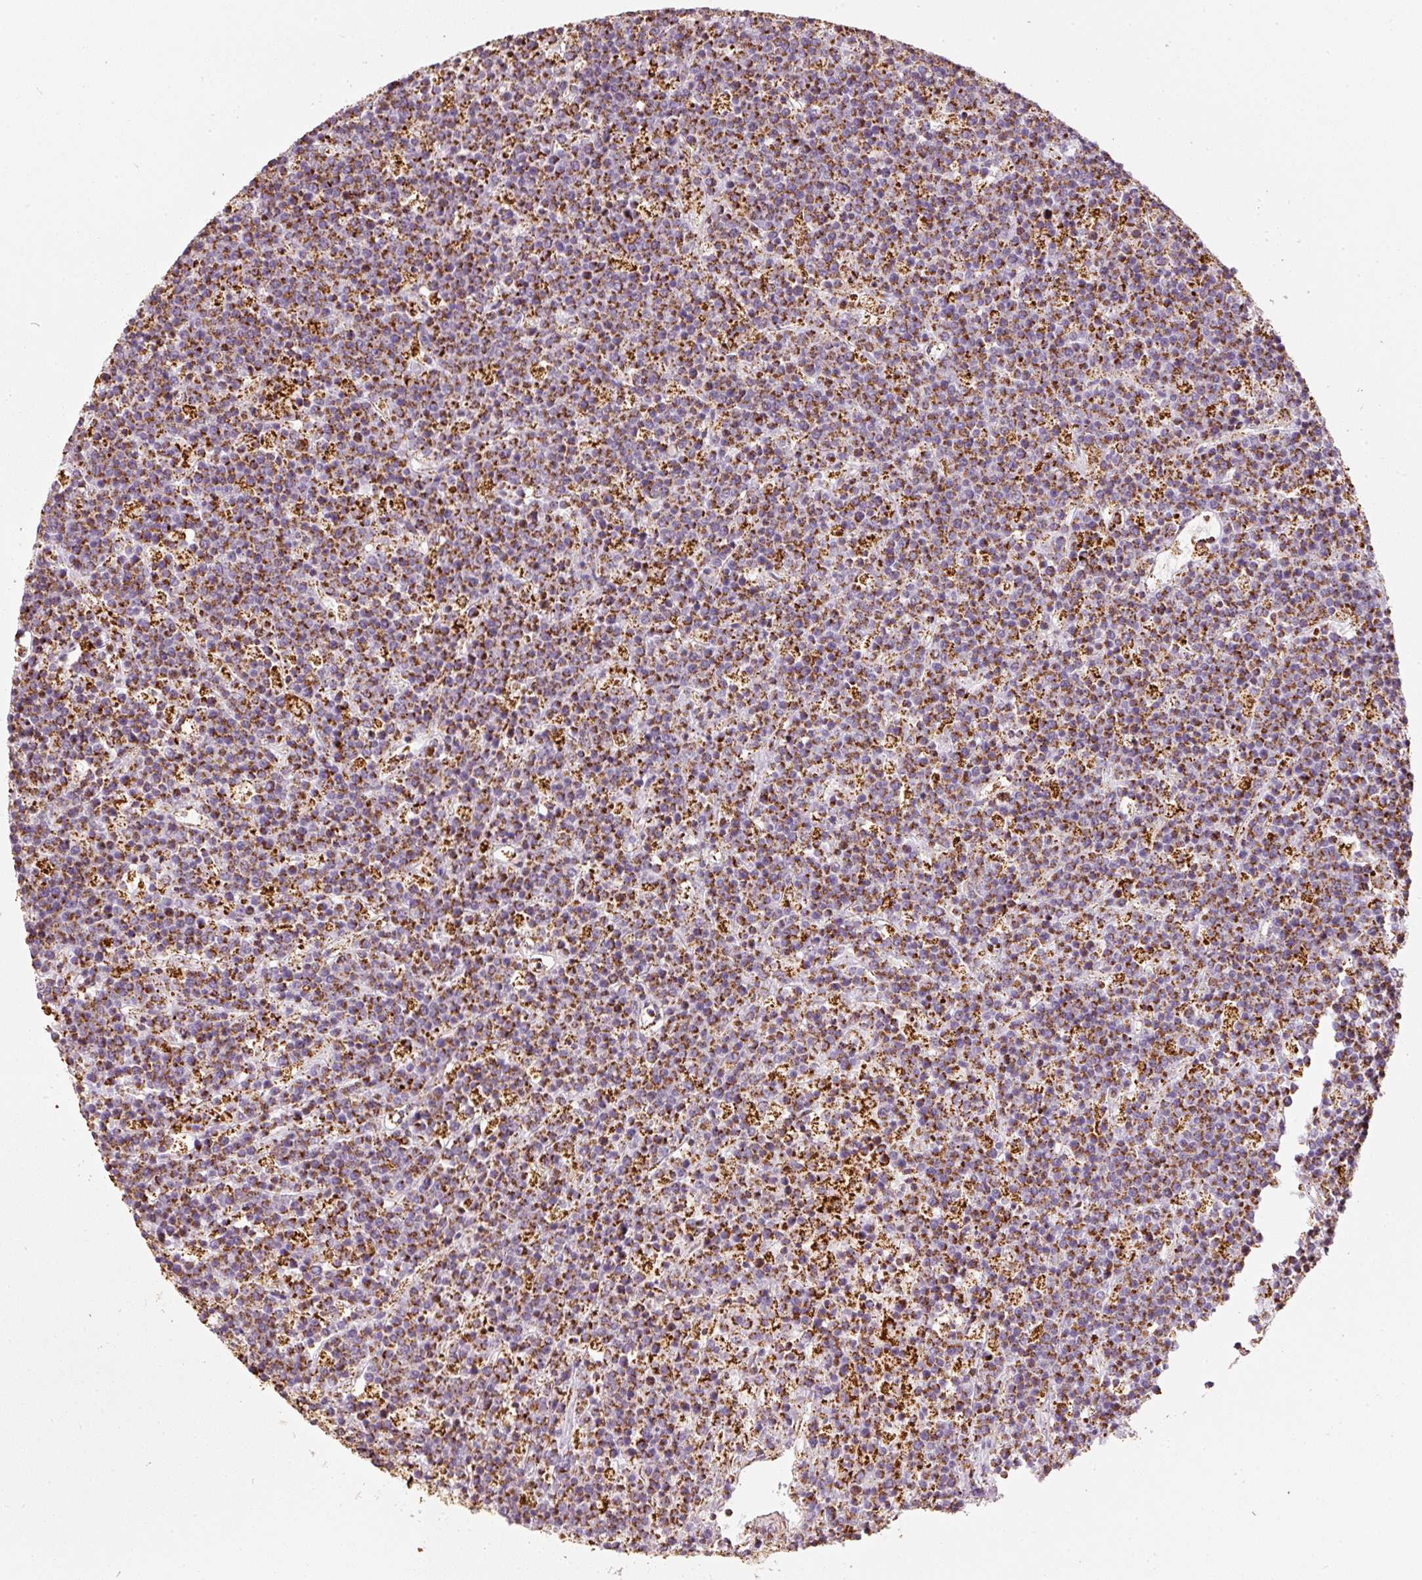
{"staining": {"intensity": "strong", "quantity": ">75%", "location": "cytoplasmic/membranous"}, "tissue": "lymphoma", "cell_type": "Tumor cells", "image_type": "cancer", "snomed": [{"axis": "morphology", "description": "Malignant lymphoma, non-Hodgkin's type, High grade"}, {"axis": "topography", "description": "Ovary"}], "caption": "A brown stain highlights strong cytoplasmic/membranous positivity of a protein in human lymphoma tumor cells.", "gene": "UQCRC1", "patient": {"sex": "female", "age": 56}}